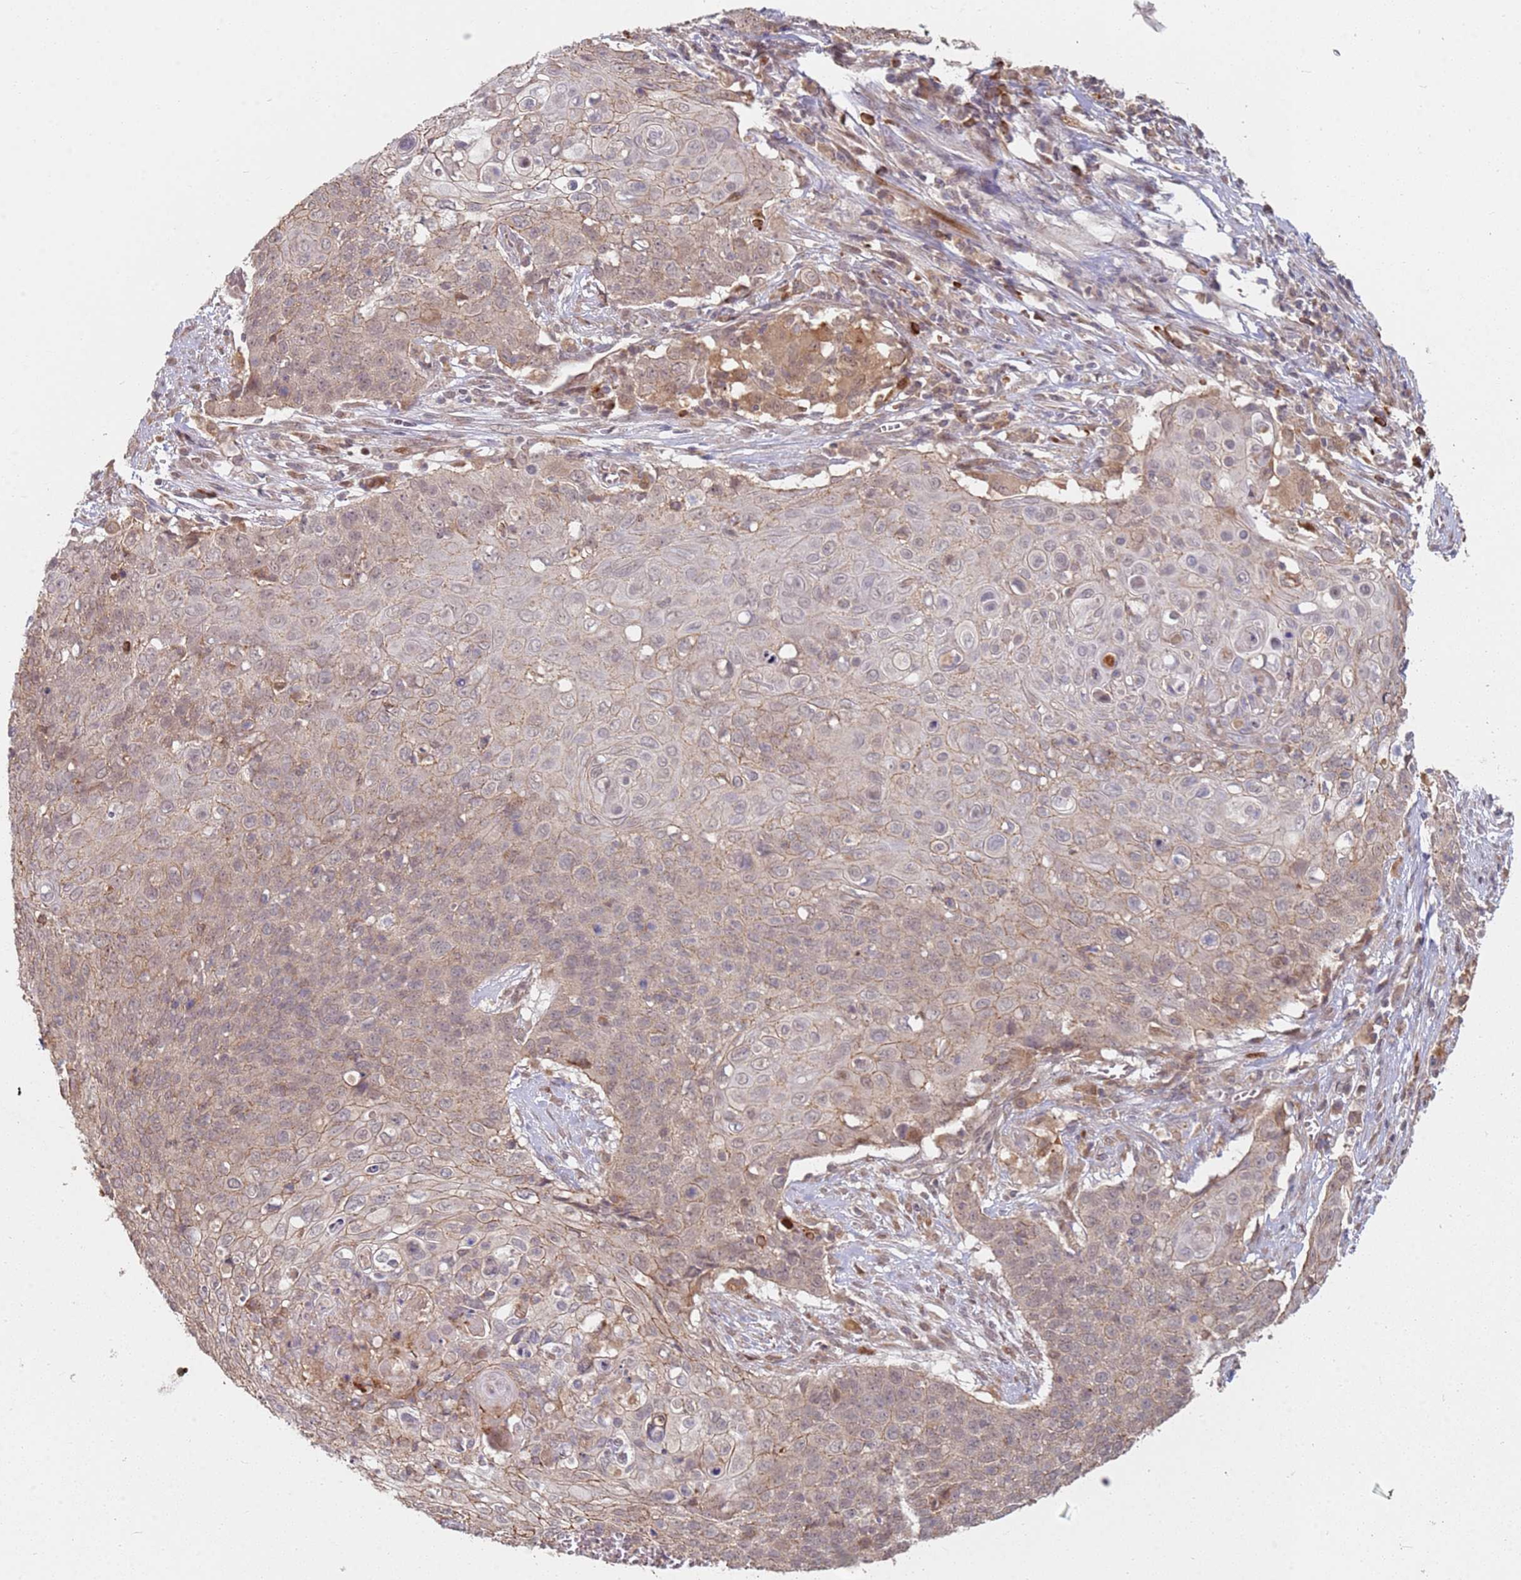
{"staining": {"intensity": "weak", "quantity": "25%-75%", "location": "cytoplasmic/membranous"}, "tissue": "cervical cancer", "cell_type": "Tumor cells", "image_type": "cancer", "snomed": [{"axis": "morphology", "description": "Squamous cell carcinoma, NOS"}, {"axis": "topography", "description": "Cervix"}], "caption": "The histopathology image shows a brown stain indicating the presence of a protein in the cytoplasmic/membranous of tumor cells in squamous cell carcinoma (cervical).", "gene": "MPEG1", "patient": {"sex": "female", "age": 39}}